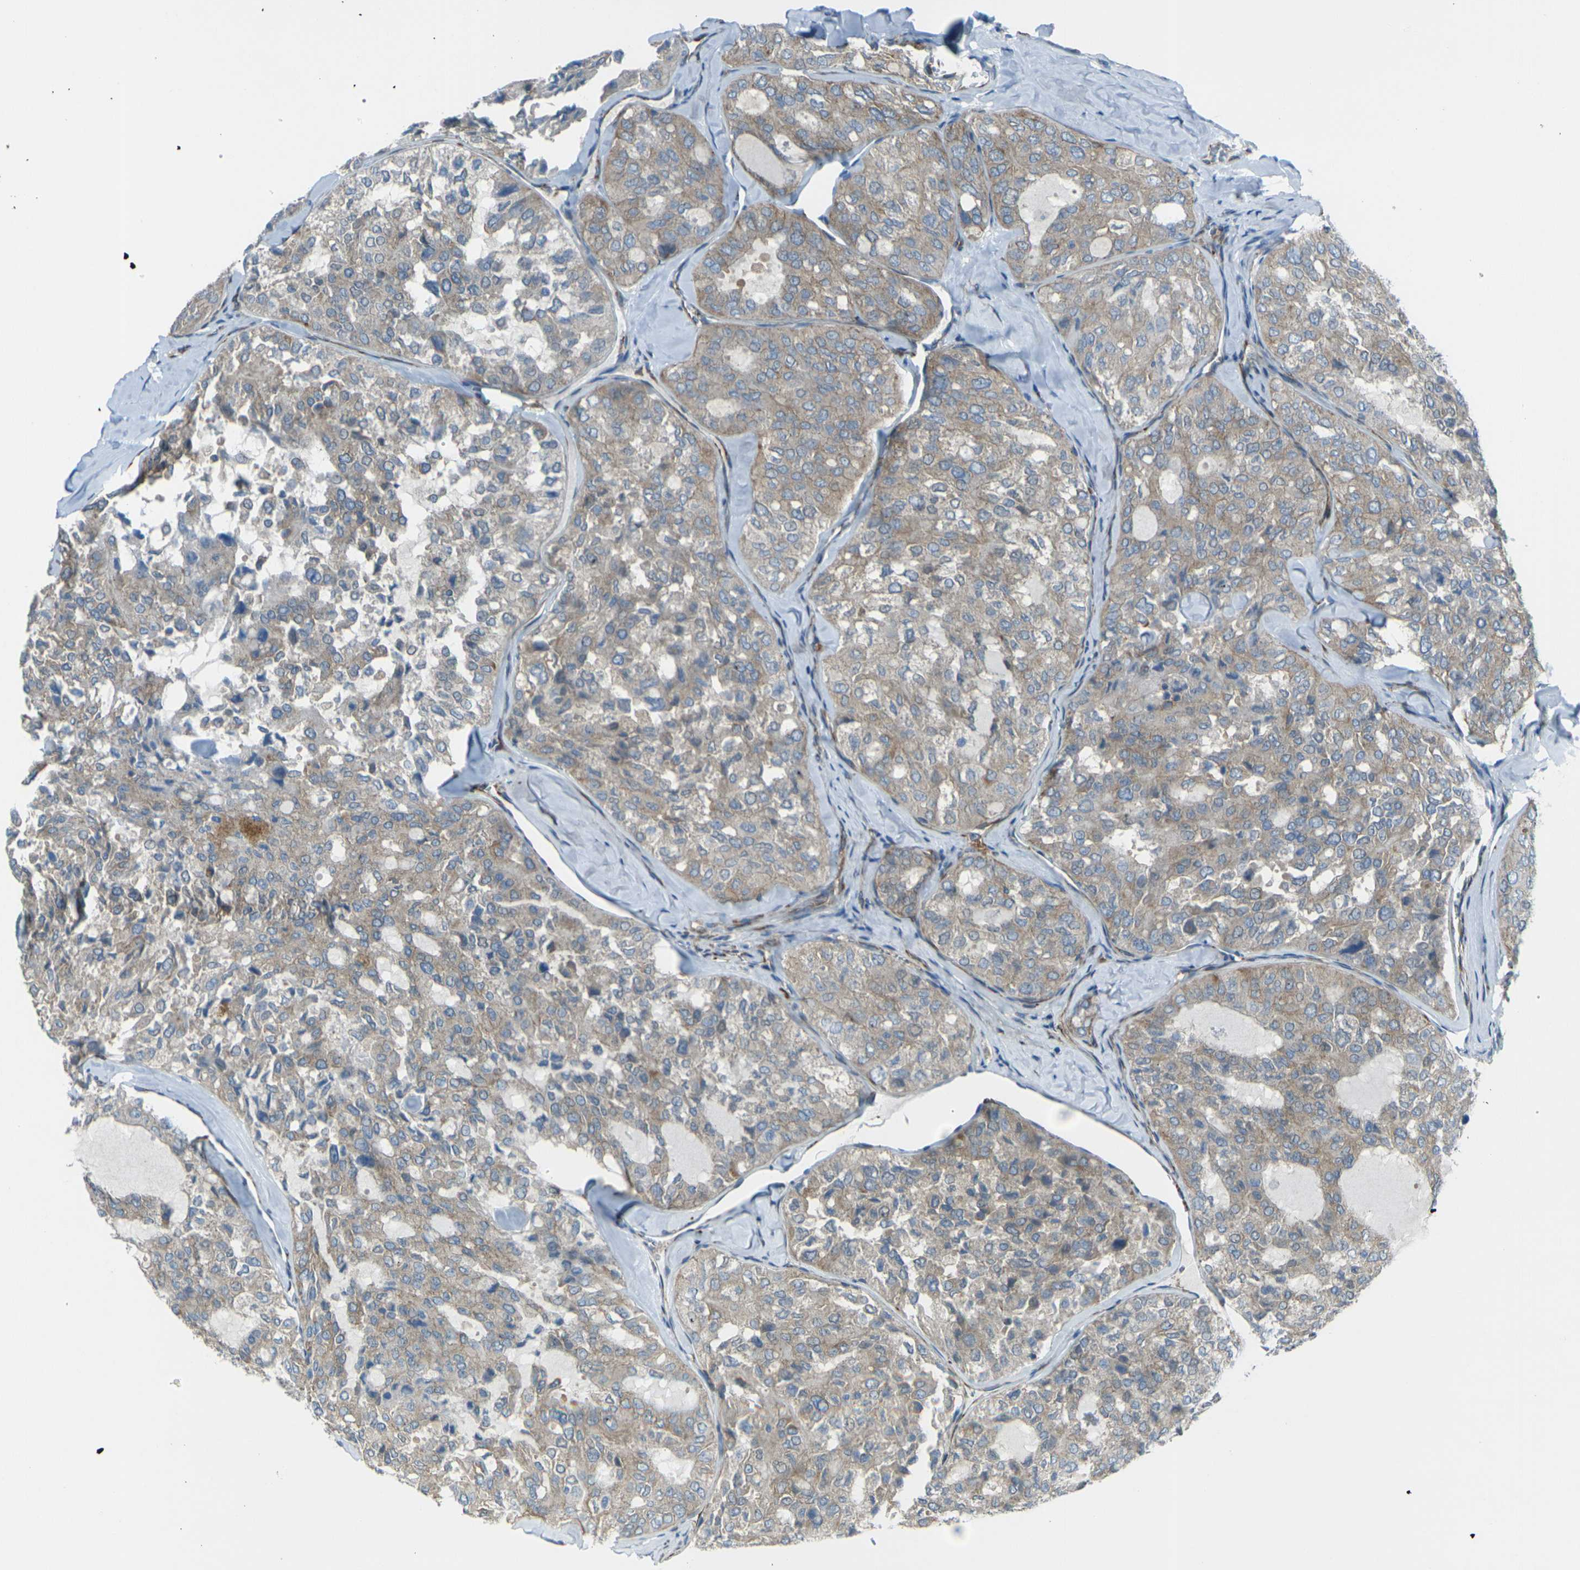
{"staining": {"intensity": "weak", "quantity": "25%-75%", "location": "cytoplasmic/membranous"}, "tissue": "thyroid cancer", "cell_type": "Tumor cells", "image_type": "cancer", "snomed": [{"axis": "morphology", "description": "Follicular adenoma carcinoma, NOS"}, {"axis": "topography", "description": "Thyroid gland"}], "caption": "Protein staining of thyroid follicular adenoma carcinoma tissue displays weak cytoplasmic/membranous positivity in approximately 25%-75% of tumor cells.", "gene": "CELSR2", "patient": {"sex": "male", "age": 75}}